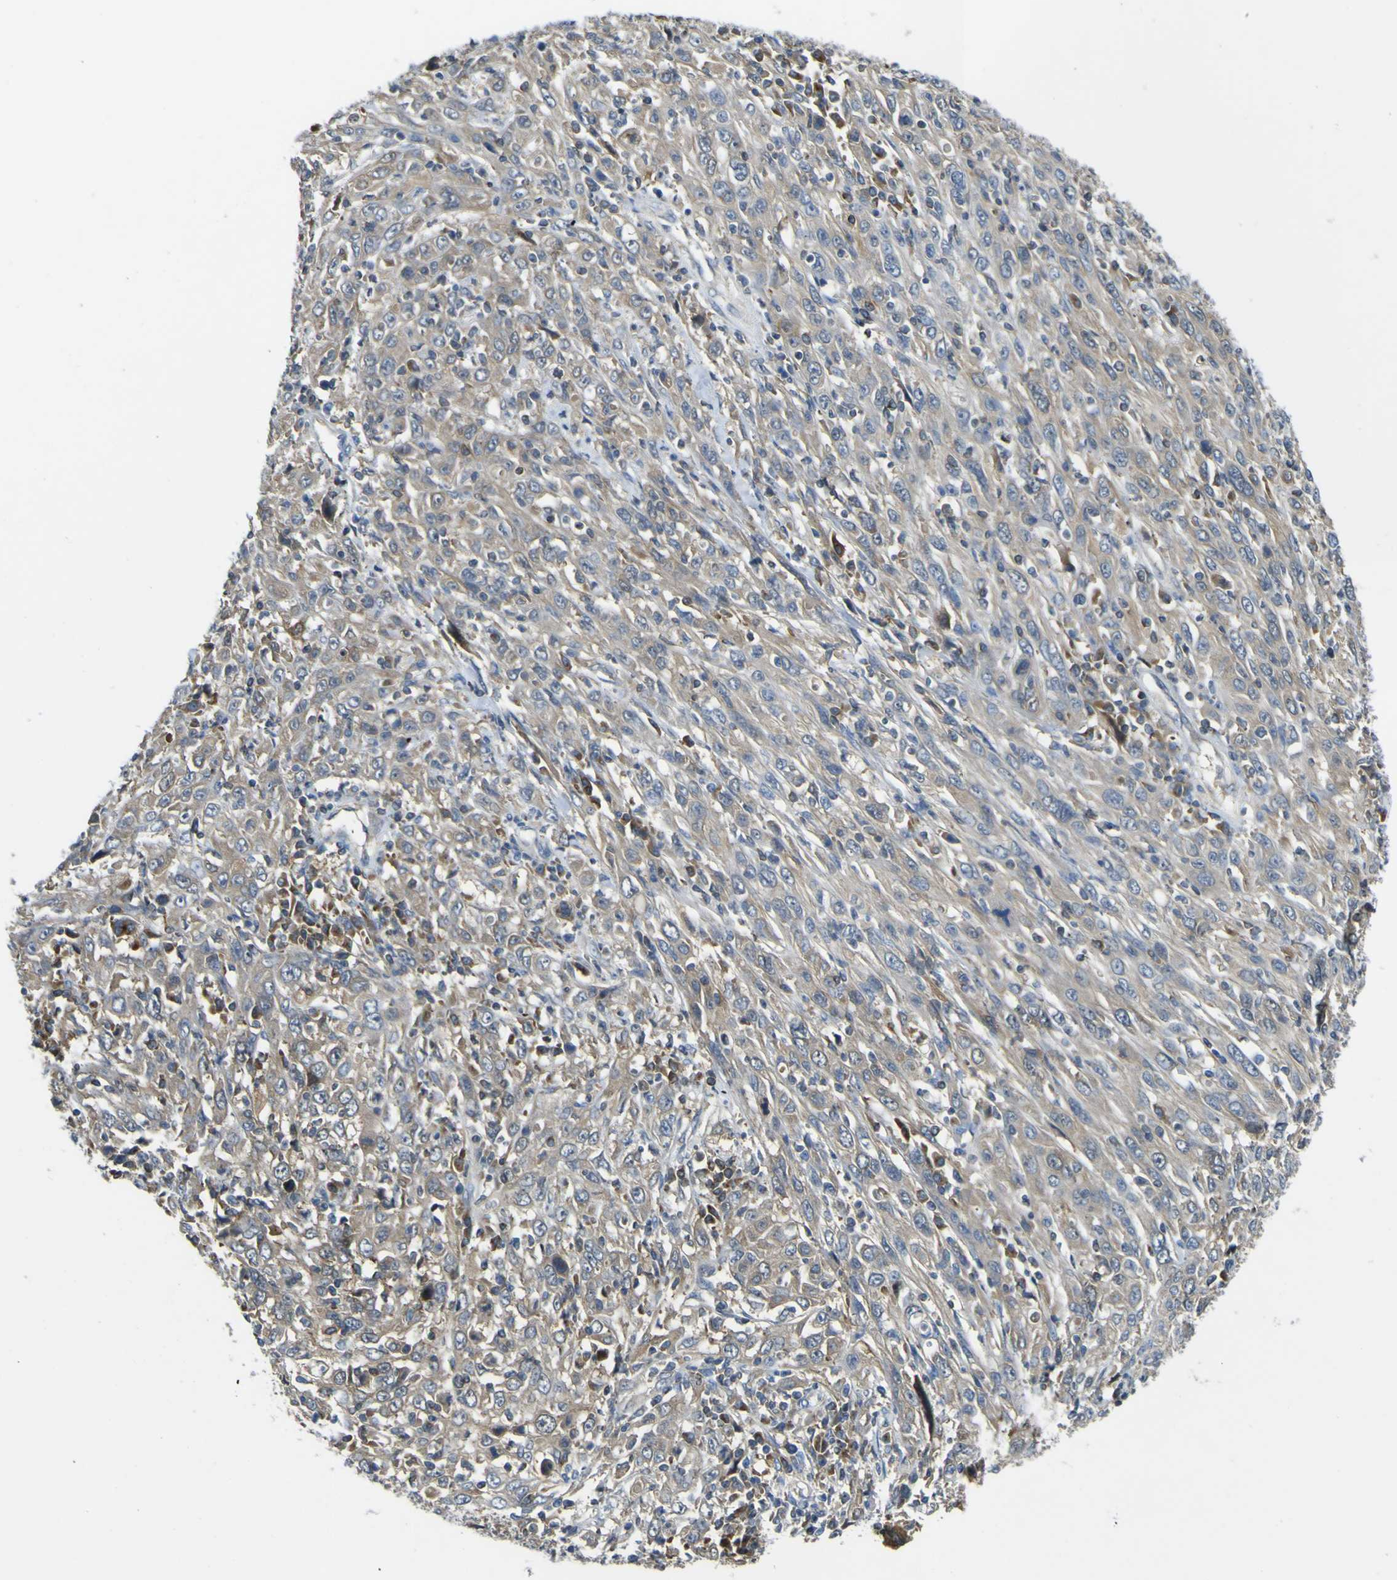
{"staining": {"intensity": "strong", "quantity": "25%-75%", "location": "cytoplasmic/membranous"}, "tissue": "cervical cancer", "cell_type": "Tumor cells", "image_type": "cancer", "snomed": [{"axis": "morphology", "description": "Squamous cell carcinoma, NOS"}, {"axis": "topography", "description": "Cervix"}], "caption": "IHC micrograph of neoplastic tissue: human cervical cancer (squamous cell carcinoma) stained using IHC reveals high levels of strong protein expression localized specifically in the cytoplasmic/membranous of tumor cells, appearing as a cytoplasmic/membranous brown color.", "gene": "EML2", "patient": {"sex": "female", "age": 46}}